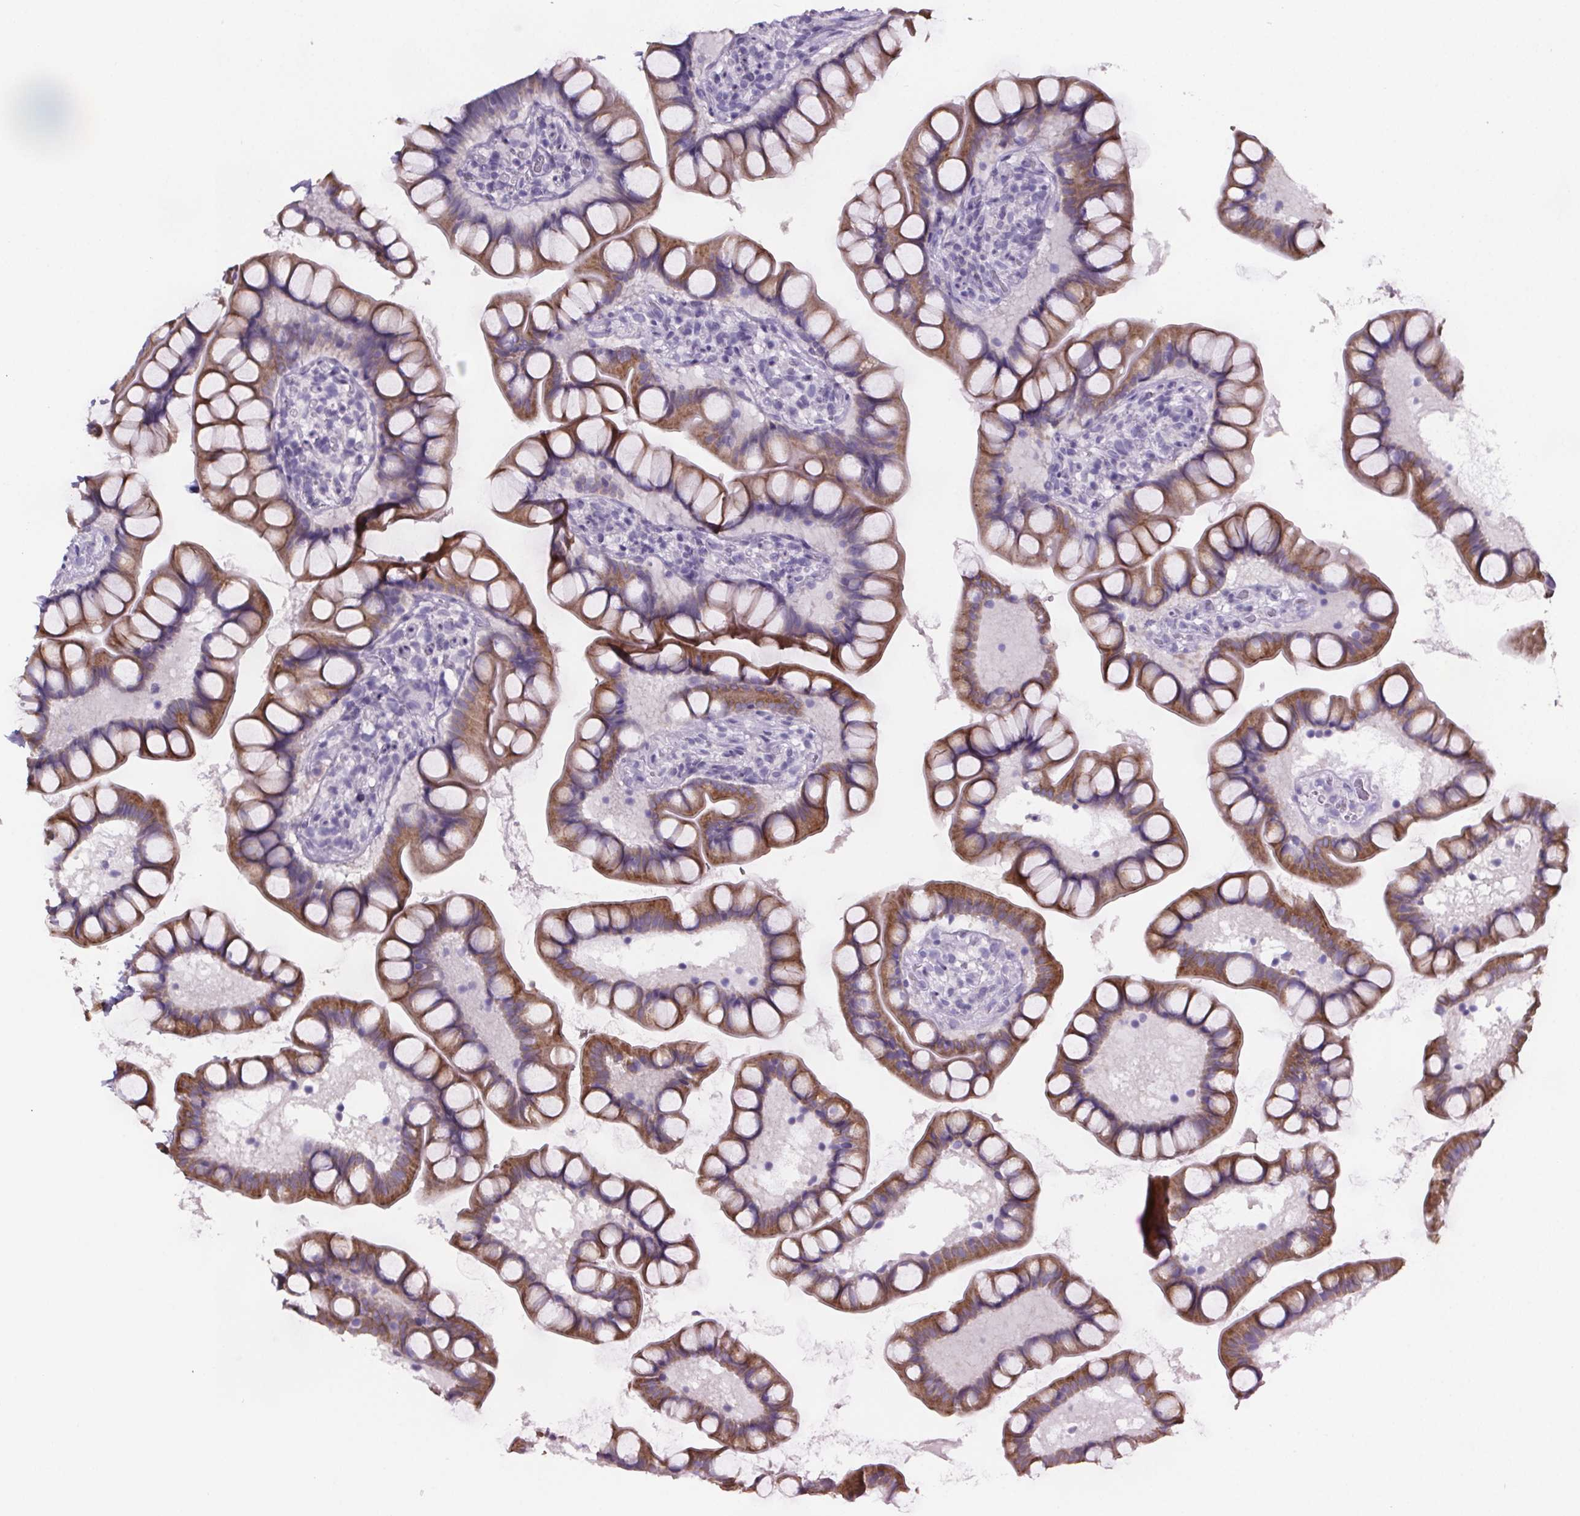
{"staining": {"intensity": "moderate", "quantity": "25%-75%", "location": "cytoplasmic/membranous"}, "tissue": "small intestine", "cell_type": "Glandular cells", "image_type": "normal", "snomed": [{"axis": "morphology", "description": "Normal tissue, NOS"}, {"axis": "topography", "description": "Small intestine"}], "caption": "A photomicrograph showing moderate cytoplasmic/membranous staining in about 25%-75% of glandular cells in normal small intestine, as visualized by brown immunohistochemical staining.", "gene": "CUBN", "patient": {"sex": "male", "age": 70}}